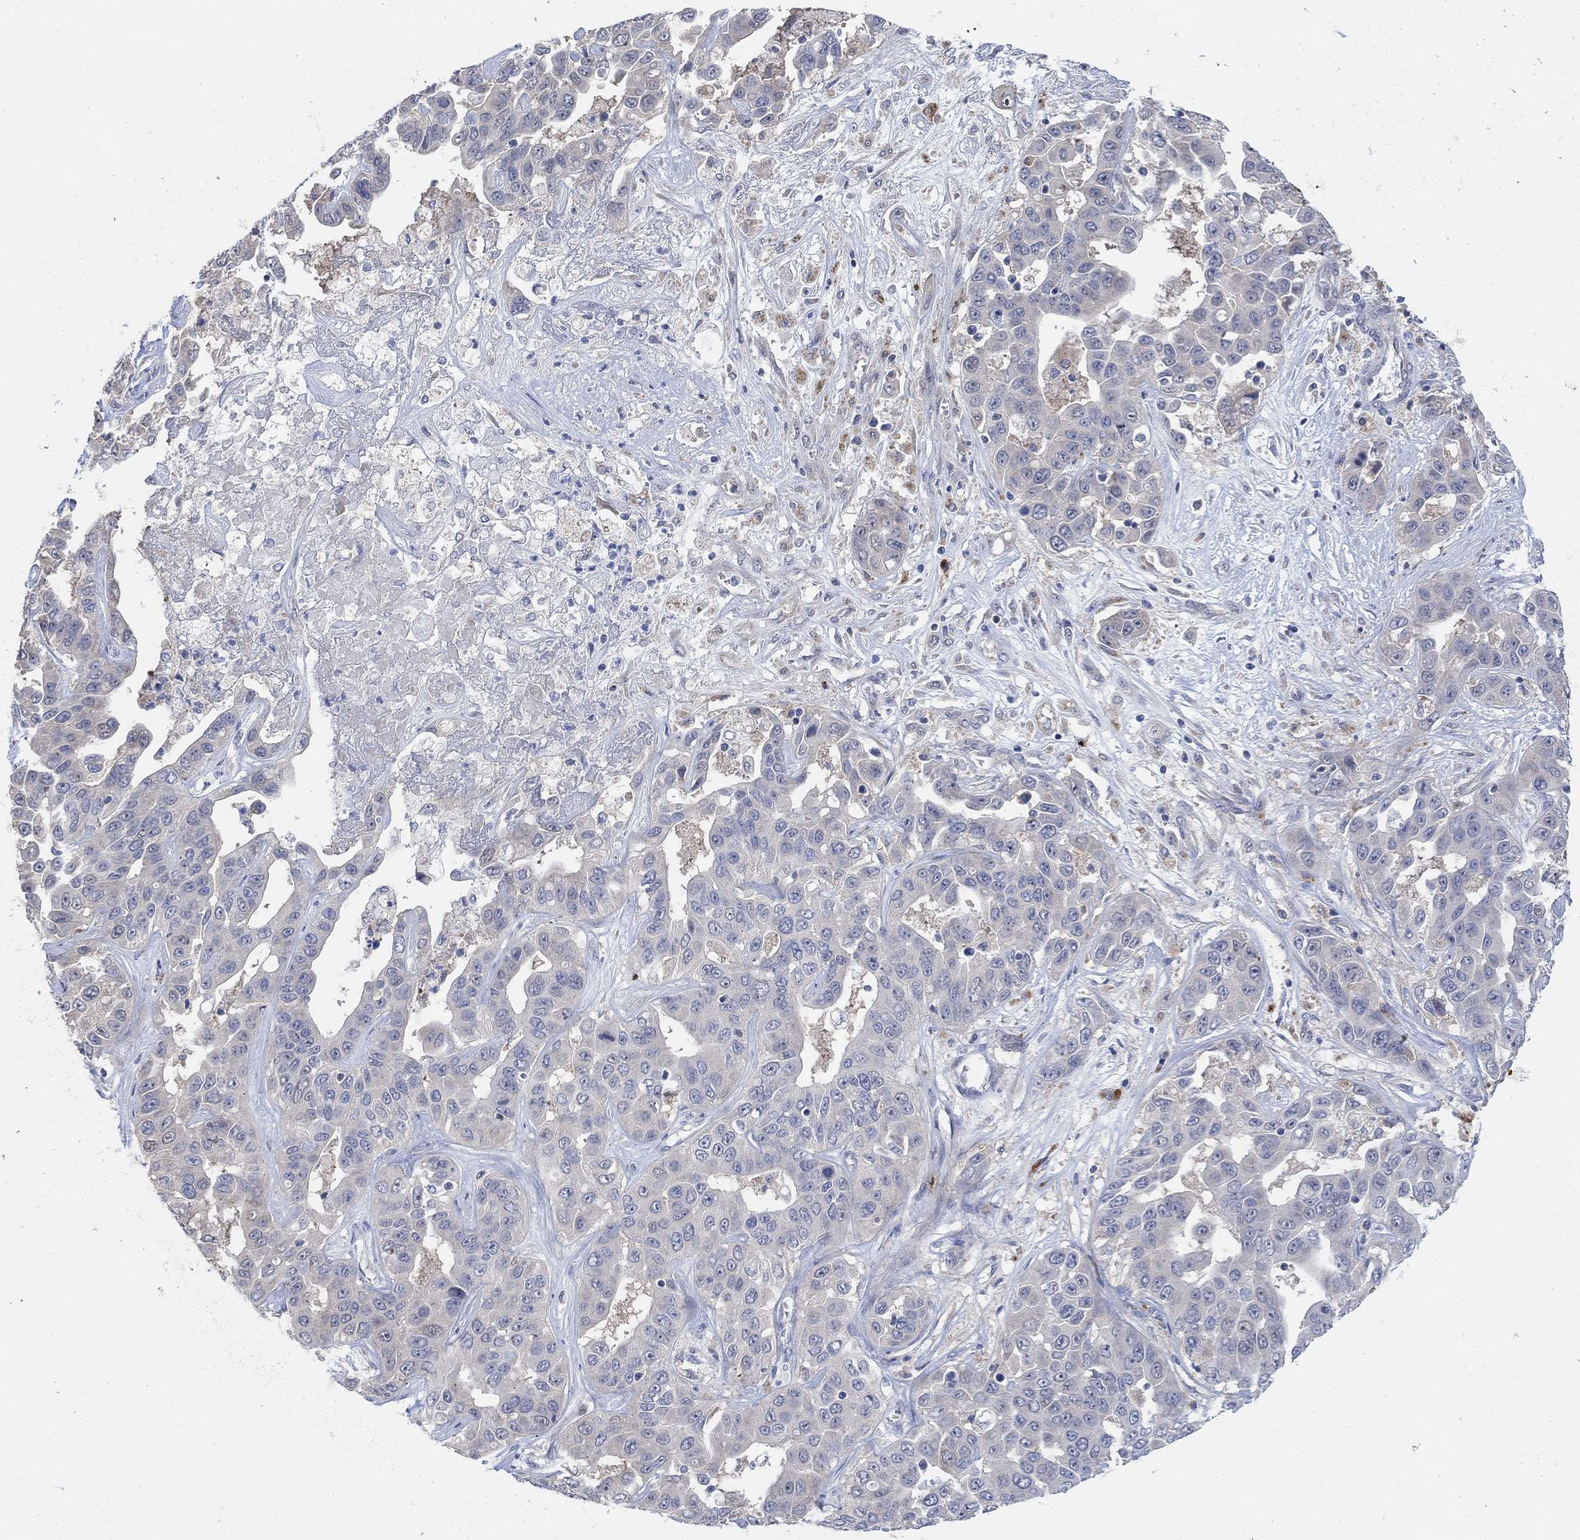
{"staining": {"intensity": "negative", "quantity": "none", "location": "none"}, "tissue": "liver cancer", "cell_type": "Tumor cells", "image_type": "cancer", "snomed": [{"axis": "morphology", "description": "Cholangiocarcinoma"}, {"axis": "topography", "description": "Liver"}], "caption": "The micrograph displays no significant expression in tumor cells of liver cholangiocarcinoma. Nuclei are stained in blue.", "gene": "CNTF", "patient": {"sex": "female", "age": 52}}